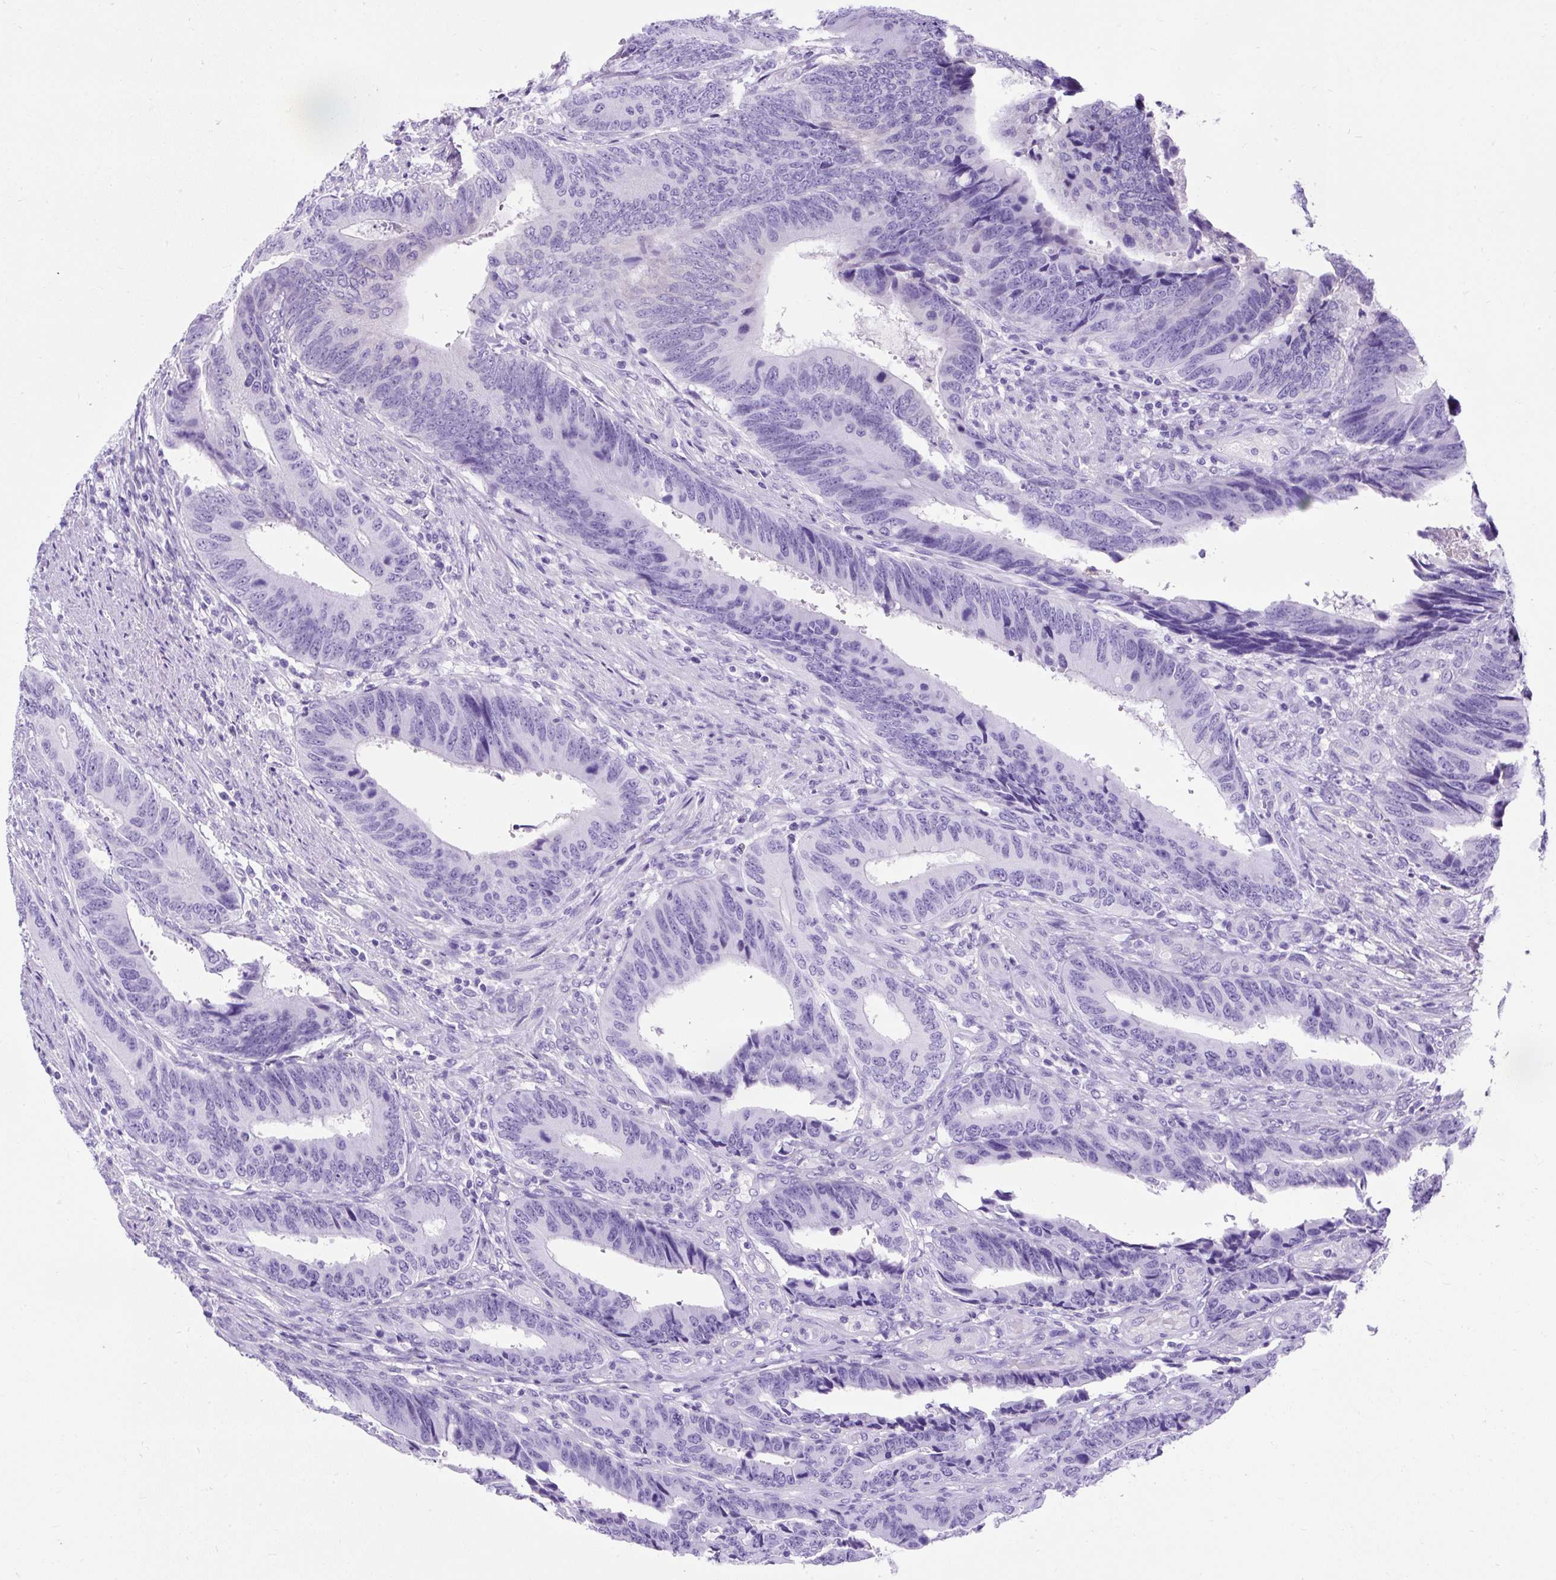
{"staining": {"intensity": "negative", "quantity": "none", "location": "none"}, "tissue": "colorectal cancer", "cell_type": "Tumor cells", "image_type": "cancer", "snomed": [{"axis": "morphology", "description": "Adenocarcinoma, NOS"}, {"axis": "topography", "description": "Colon"}], "caption": "Colorectal cancer was stained to show a protein in brown. There is no significant positivity in tumor cells.", "gene": "KRT12", "patient": {"sex": "male", "age": 87}}